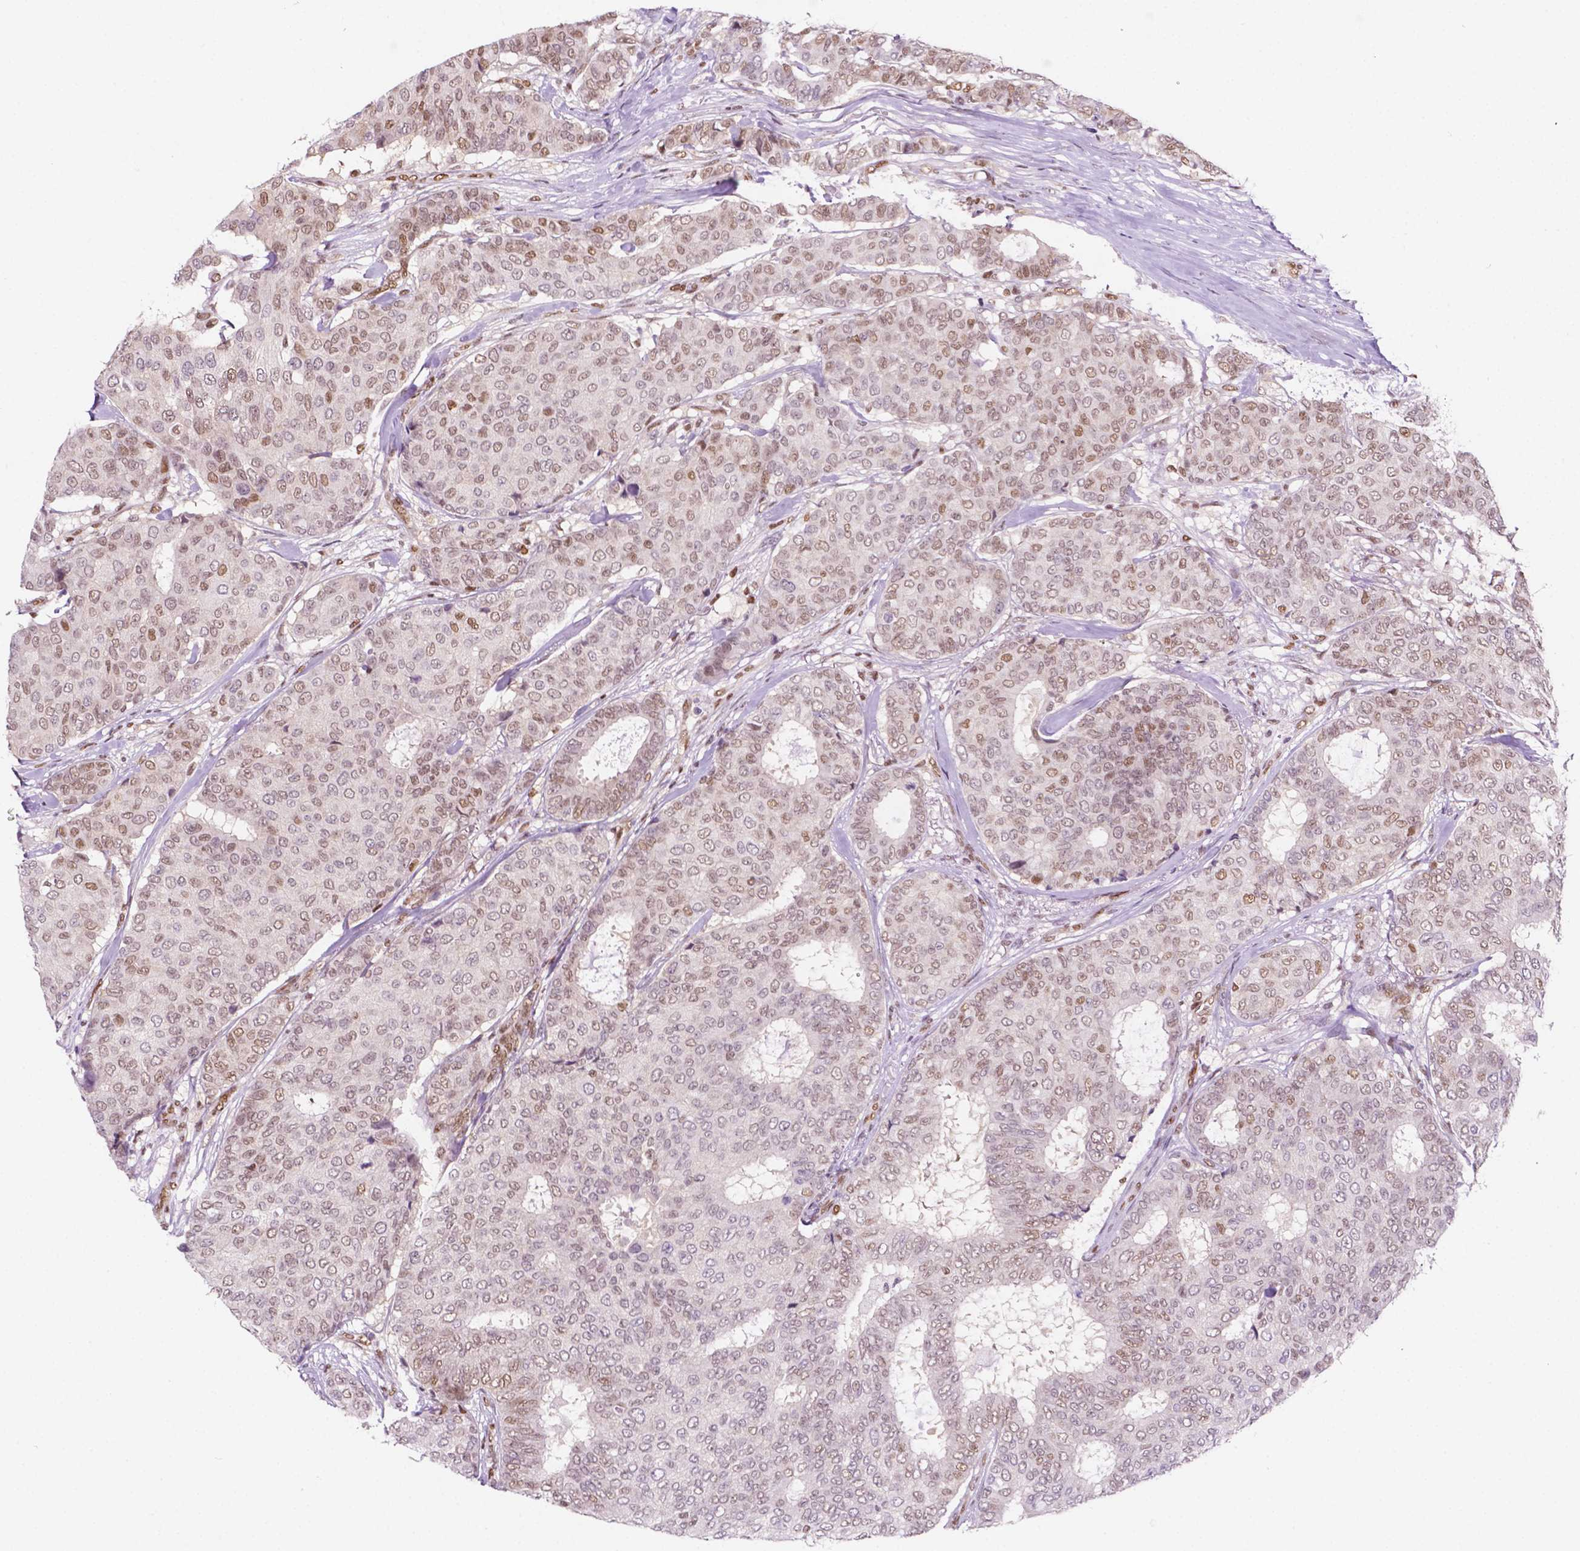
{"staining": {"intensity": "weak", "quantity": "25%-75%", "location": "nuclear"}, "tissue": "breast cancer", "cell_type": "Tumor cells", "image_type": "cancer", "snomed": [{"axis": "morphology", "description": "Duct carcinoma"}, {"axis": "topography", "description": "Breast"}], "caption": "Tumor cells reveal low levels of weak nuclear staining in approximately 25%-75% of cells in human infiltrating ductal carcinoma (breast).", "gene": "ERF", "patient": {"sex": "female", "age": 75}}